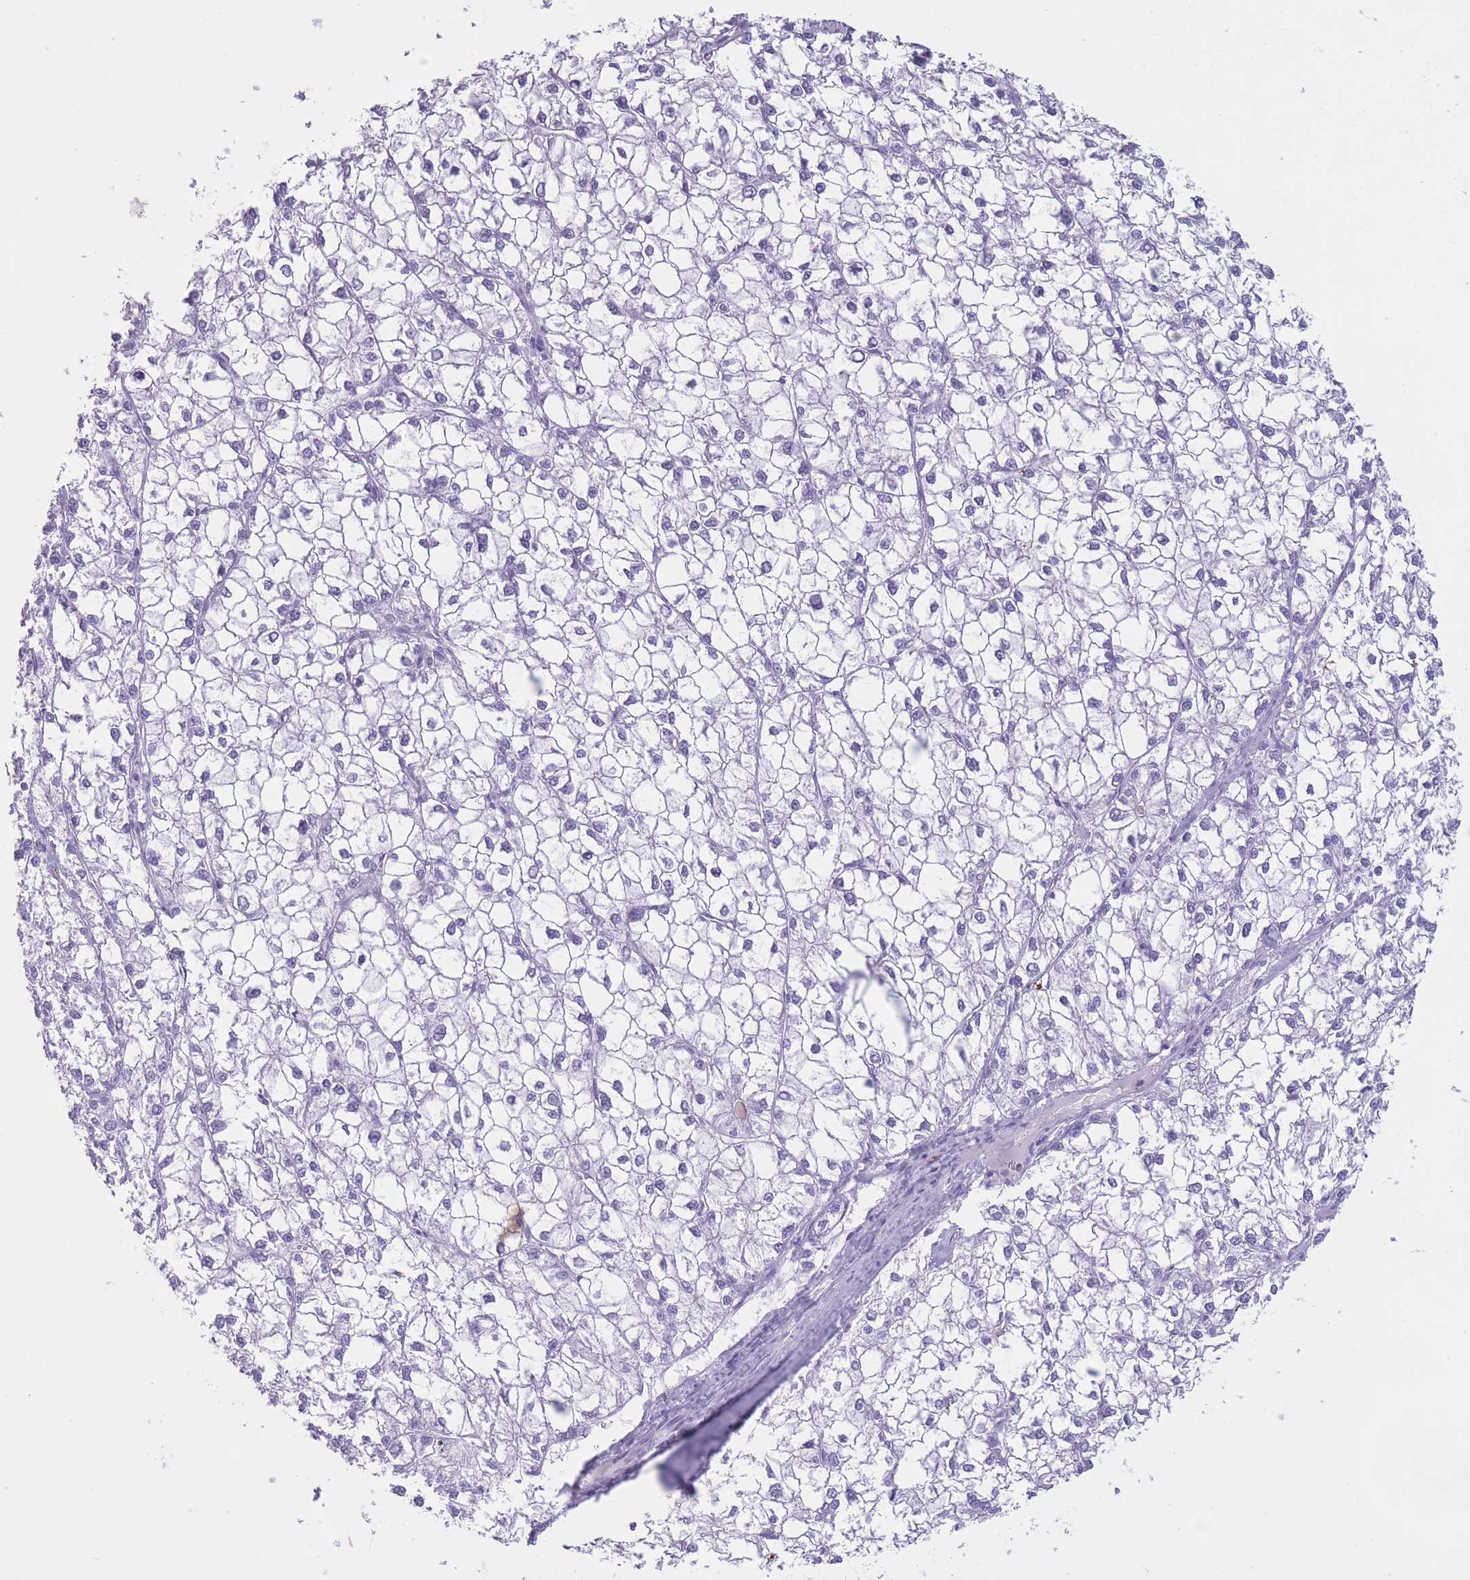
{"staining": {"intensity": "negative", "quantity": "none", "location": "none"}, "tissue": "liver cancer", "cell_type": "Tumor cells", "image_type": "cancer", "snomed": [{"axis": "morphology", "description": "Carcinoma, Hepatocellular, NOS"}, {"axis": "topography", "description": "Liver"}], "caption": "IHC of liver hepatocellular carcinoma shows no staining in tumor cells.", "gene": "OR4F21", "patient": {"sex": "female", "age": 43}}